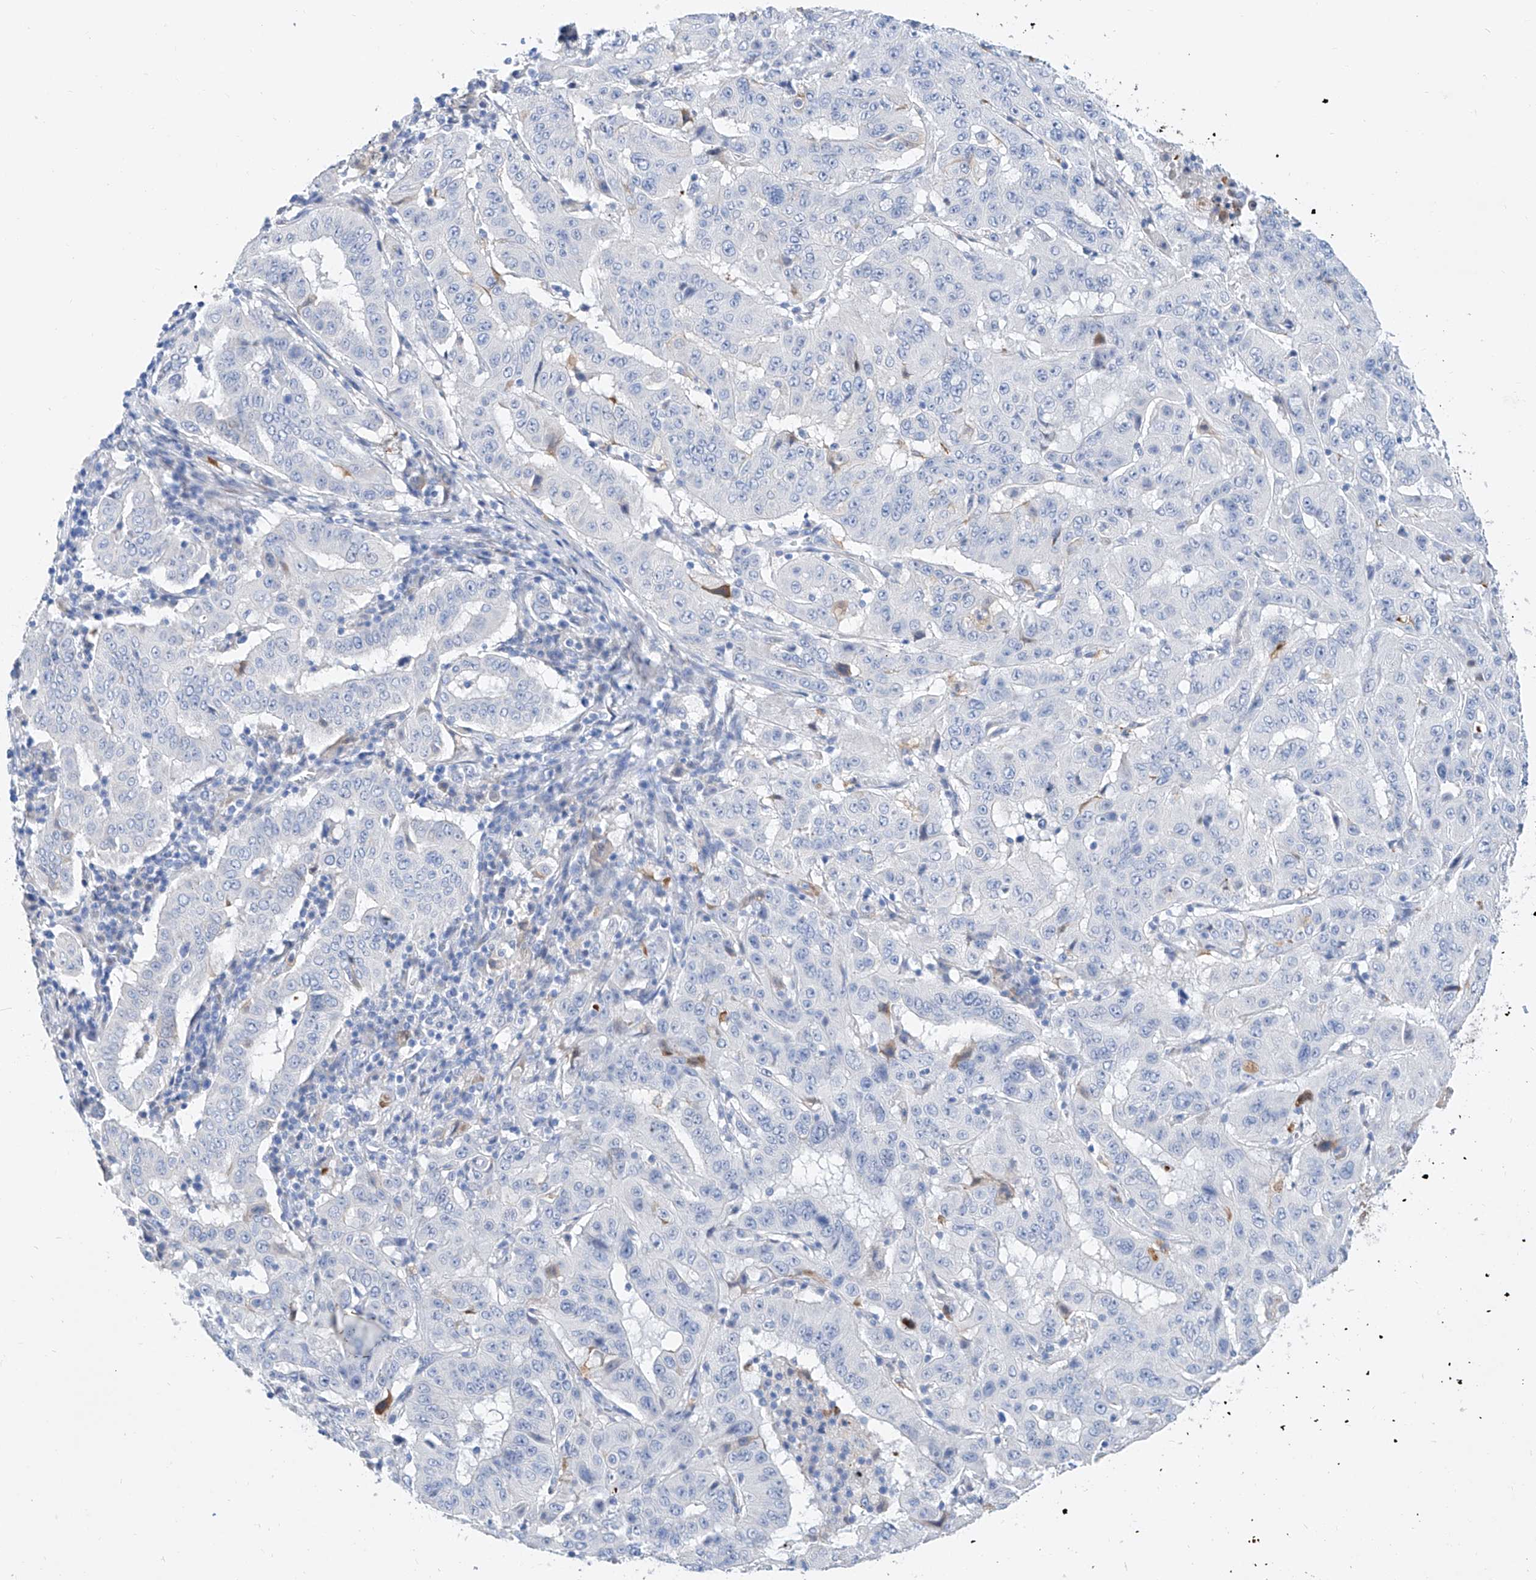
{"staining": {"intensity": "negative", "quantity": "none", "location": "none"}, "tissue": "pancreatic cancer", "cell_type": "Tumor cells", "image_type": "cancer", "snomed": [{"axis": "morphology", "description": "Adenocarcinoma, NOS"}, {"axis": "topography", "description": "Pancreas"}], "caption": "High magnification brightfield microscopy of adenocarcinoma (pancreatic) stained with DAB (3,3'-diaminobenzidine) (brown) and counterstained with hematoxylin (blue): tumor cells show no significant expression.", "gene": "SLC25A29", "patient": {"sex": "male", "age": 63}}